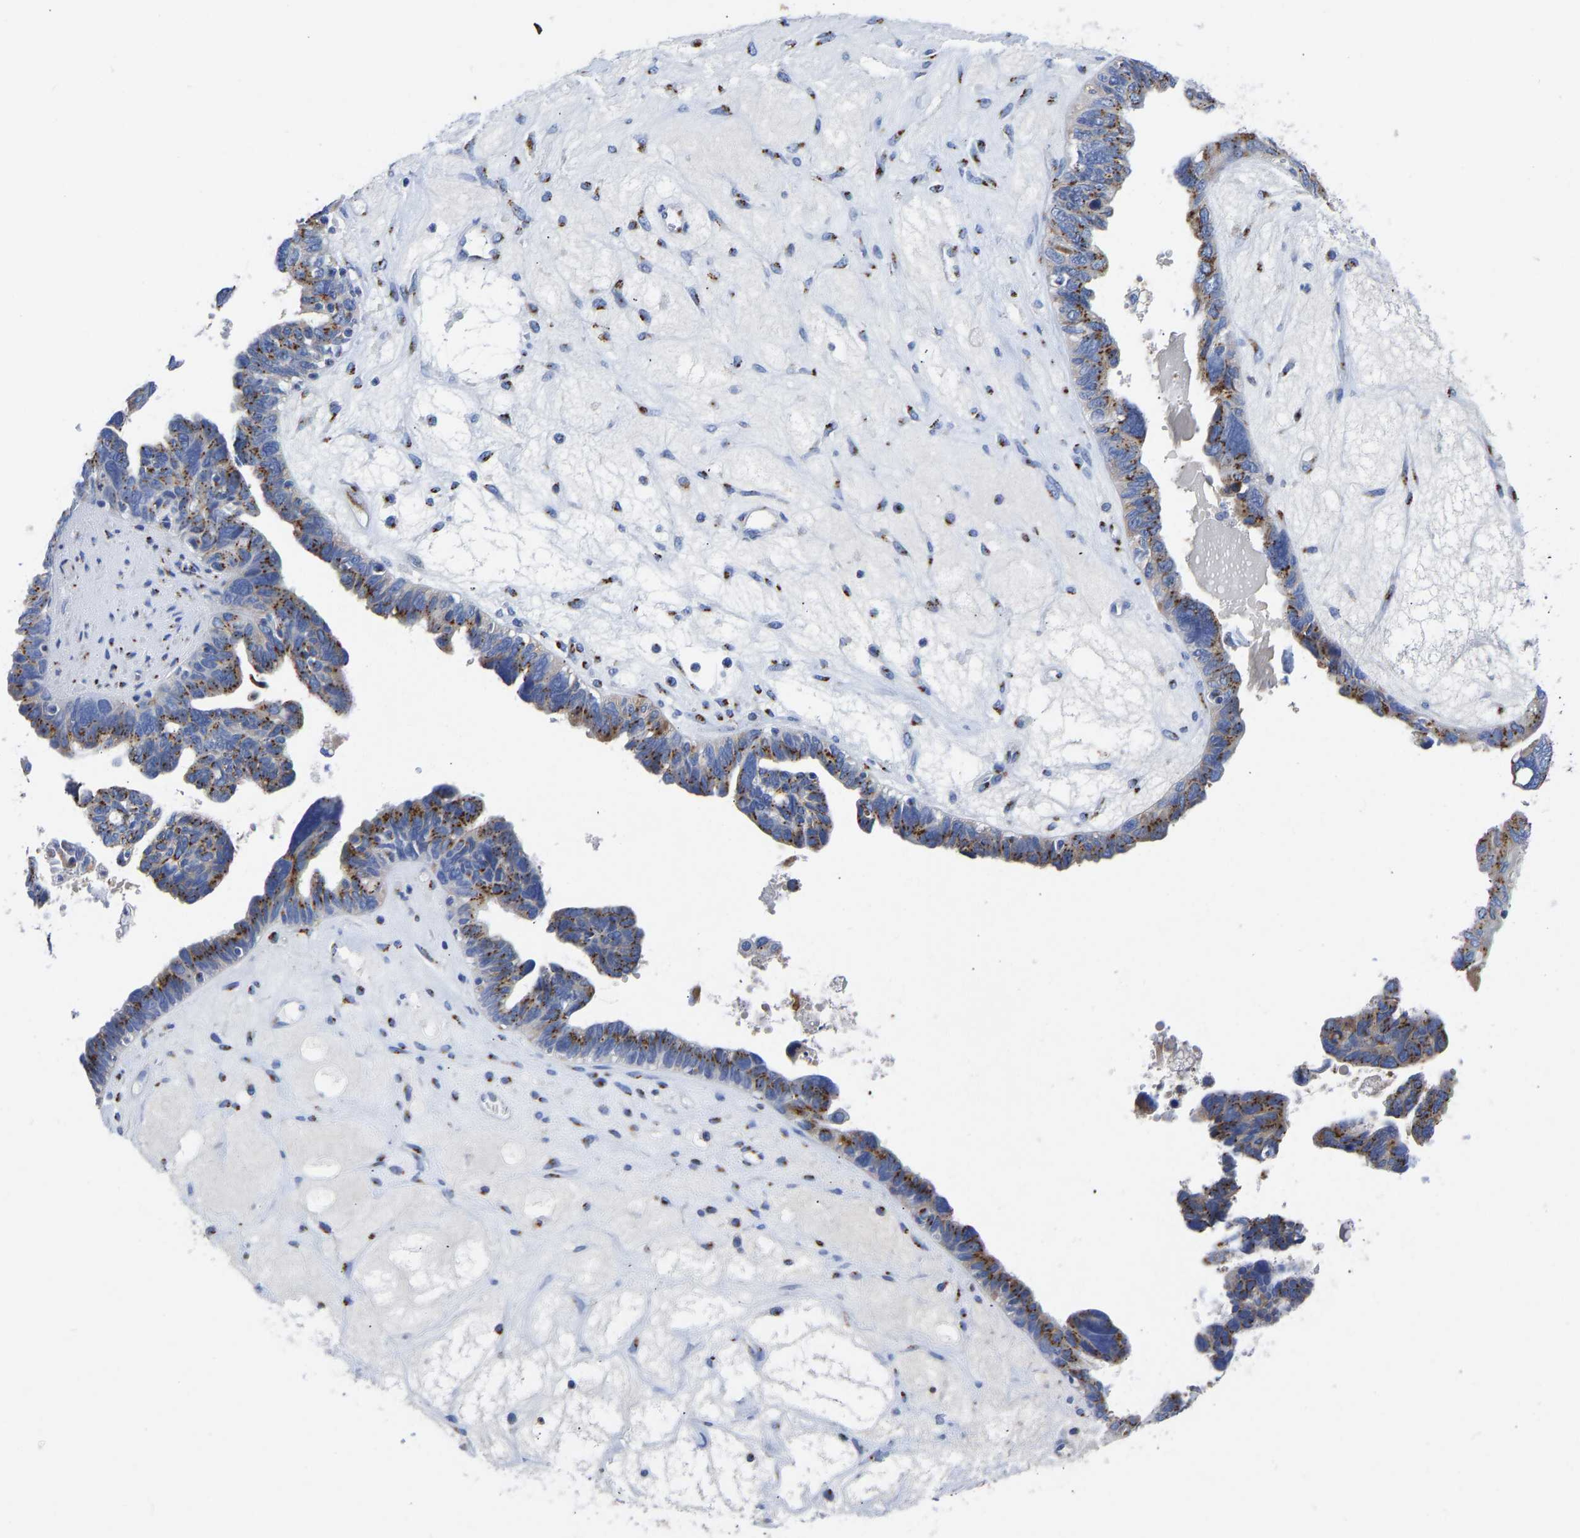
{"staining": {"intensity": "moderate", "quantity": ">75%", "location": "cytoplasmic/membranous"}, "tissue": "ovarian cancer", "cell_type": "Tumor cells", "image_type": "cancer", "snomed": [{"axis": "morphology", "description": "Cystadenocarcinoma, serous, NOS"}, {"axis": "topography", "description": "Ovary"}], "caption": "This is a photomicrograph of immunohistochemistry staining of ovarian cancer, which shows moderate expression in the cytoplasmic/membranous of tumor cells.", "gene": "TMEM87A", "patient": {"sex": "female", "age": 79}}